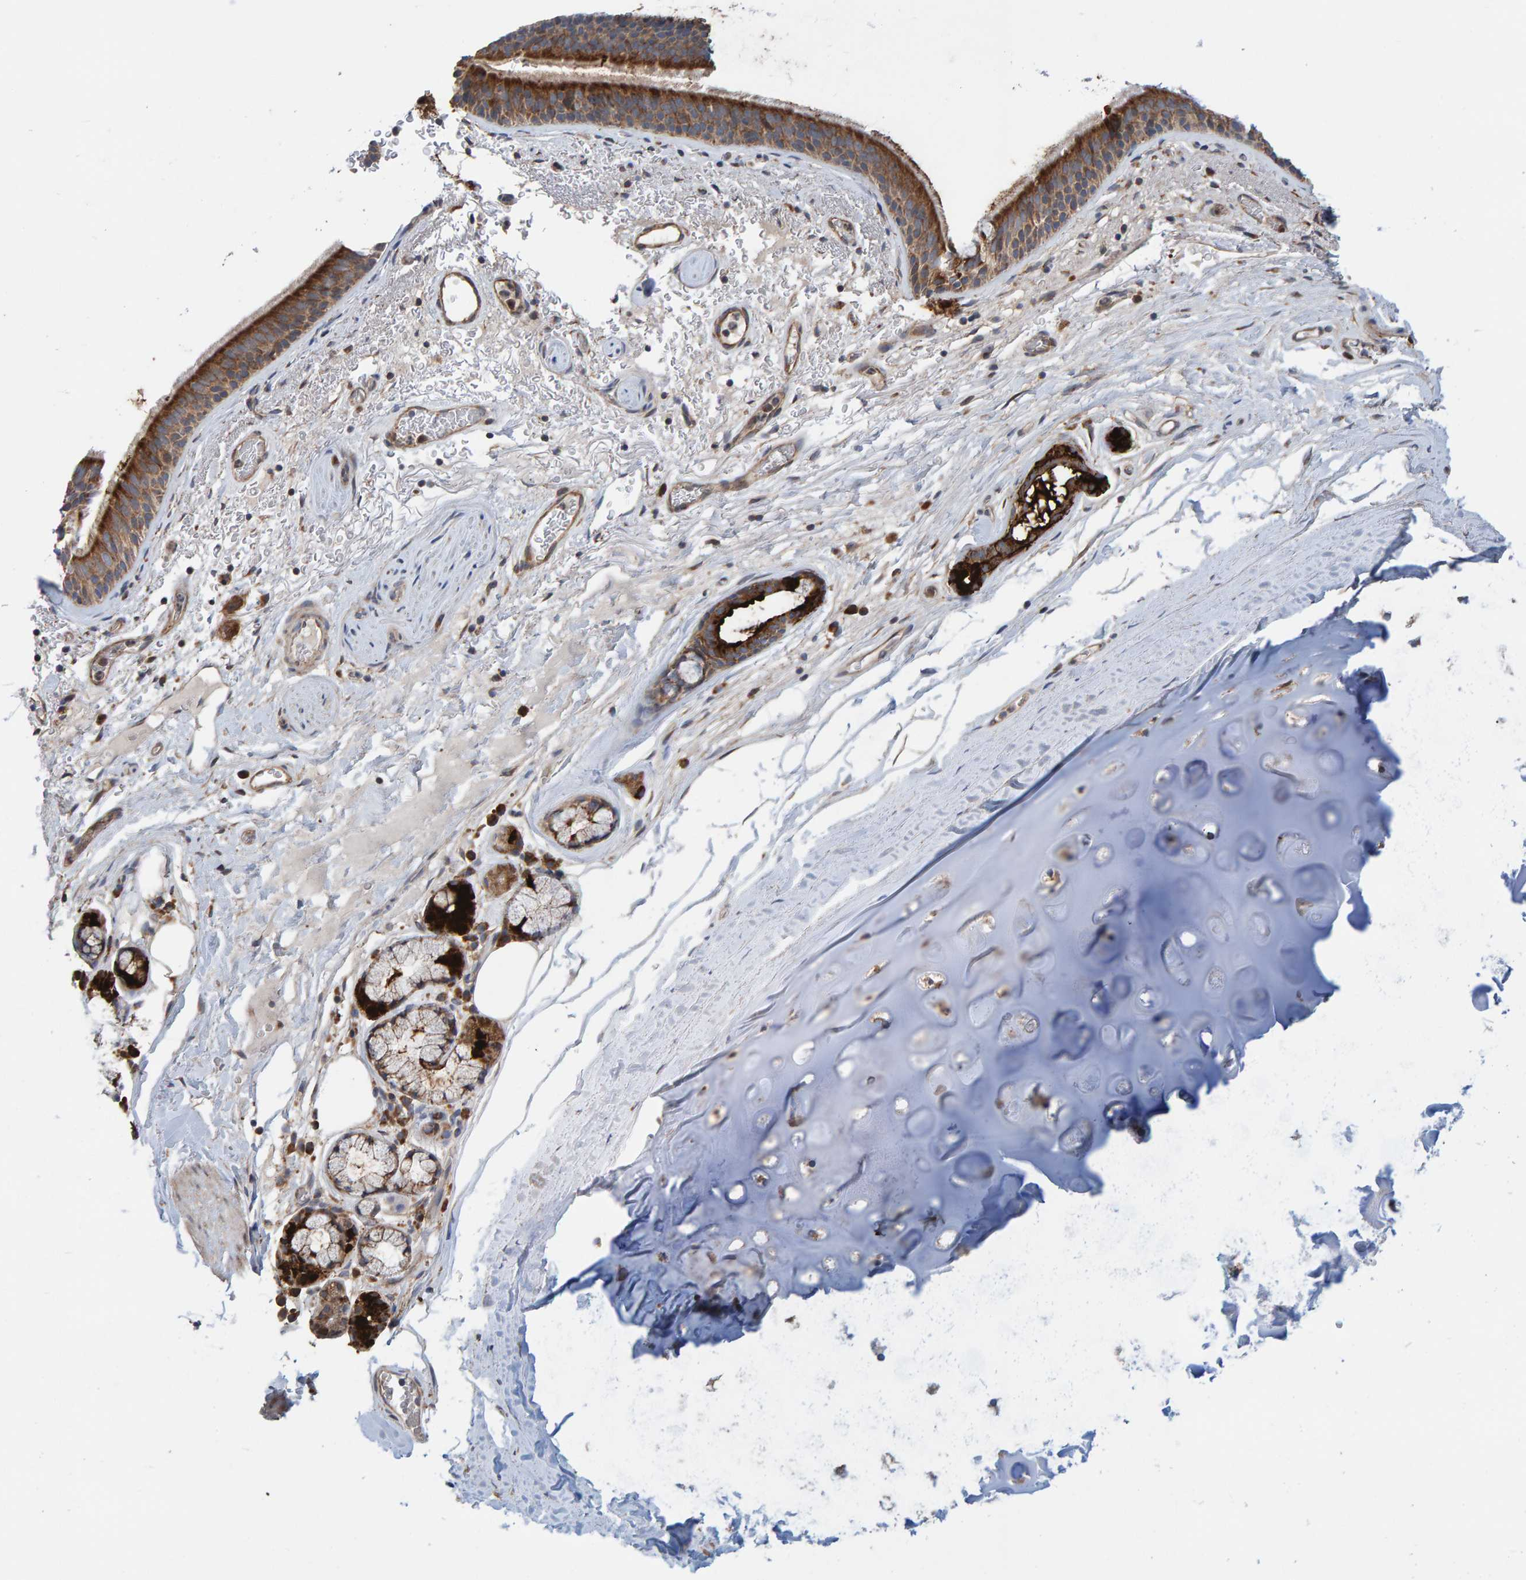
{"staining": {"intensity": "strong", "quantity": ">75%", "location": "cytoplasmic/membranous"}, "tissue": "bronchus", "cell_type": "Respiratory epithelial cells", "image_type": "normal", "snomed": [{"axis": "morphology", "description": "Normal tissue, NOS"}, {"axis": "topography", "description": "Cartilage tissue"}], "caption": "This micrograph reveals benign bronchus stained with immunohistochemistry (IHC) to label a protein in brown. The cytoplasmic/membranous of respiratory epithelial cells show strong positivity for the protein. Nuclei are counter-stained blue.", "gene": "MRPL45", "patient": {"sex": "female", "age": 63}}